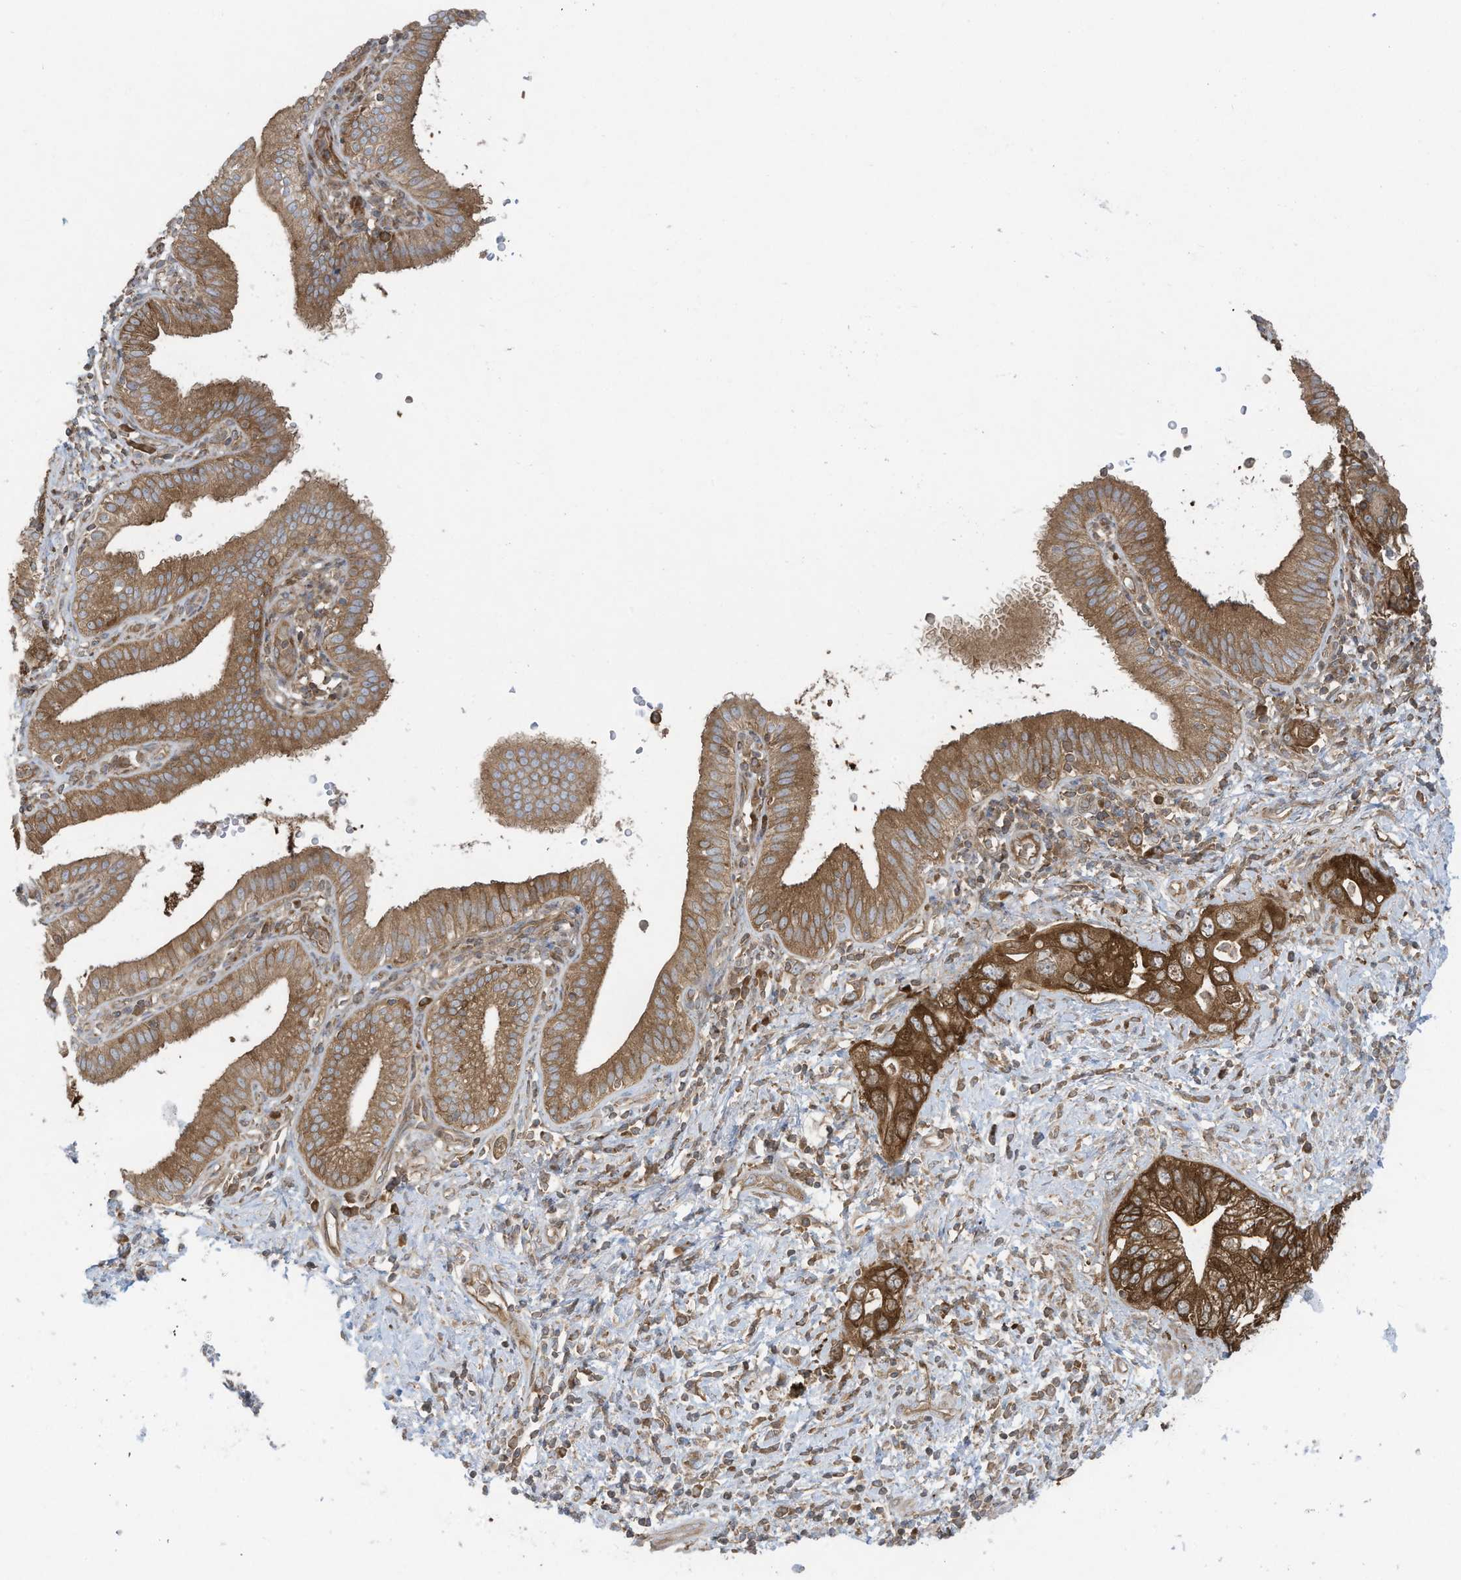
{"staining": {"intensity": "strong", "quantity": ">75%", "location": "cytoplasmic/membranous"}, "tissue": "pancreatic cancer", "cell_type": "Tumor cells", "image_type": "cancer", "snomed": [{"axis": "morphology", "description": "Adenocarcinoma, NOS"}, {"axis": "topography", "description": "Pancreas"}], "caption": "DAB immunohistochemical staining of human adenocarcinoma (pancreatic) demonstrates strong cytoplasmic/membranous protein staining in about >75% of tumor cells.", "gene": "OLA1", "patient": {"sex": "female", "age": 73}}